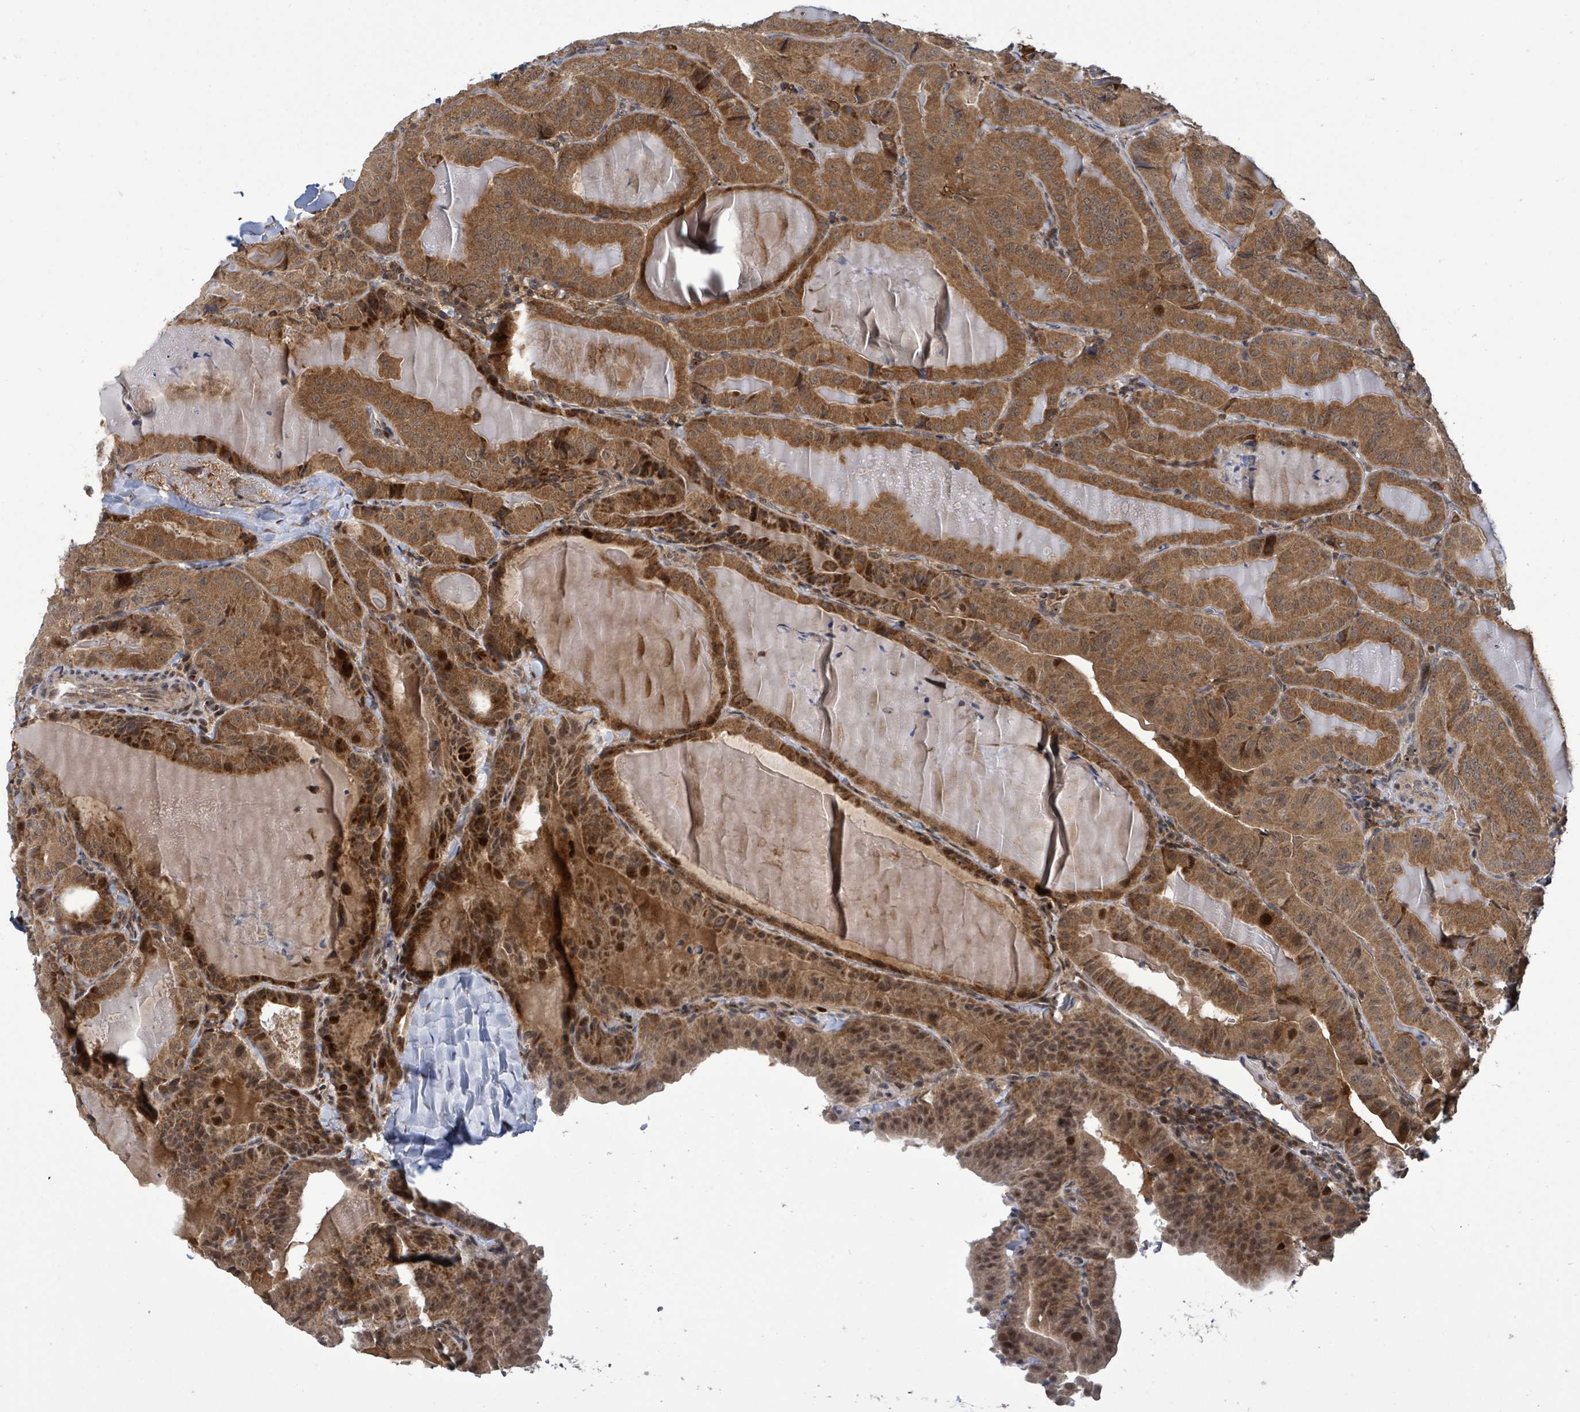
{"staining": {"intensity": "strong", "quantity": ">75%", "location": "cytoplasmic/membranous,nuclear"}, "tissue": "thyroid cancer", "cell_type": "Tumor cells", "image_type": "cancer", "snomed": [{"axis": "morphology", "description": "Papillary adenocarcinoma, NOS"}, {"axis": "topography", "description": "Thyroid gland"}], "caption": "DAB immunohistochemical staining of human papillary adenocarcinoma (thyroid) reveals strong cytoplasmic/membranous and nuclear protein expression in approximately >75% of tumor cells.", "gene": "FBXO6", "patient": {"sex": "female", "age": 68}}